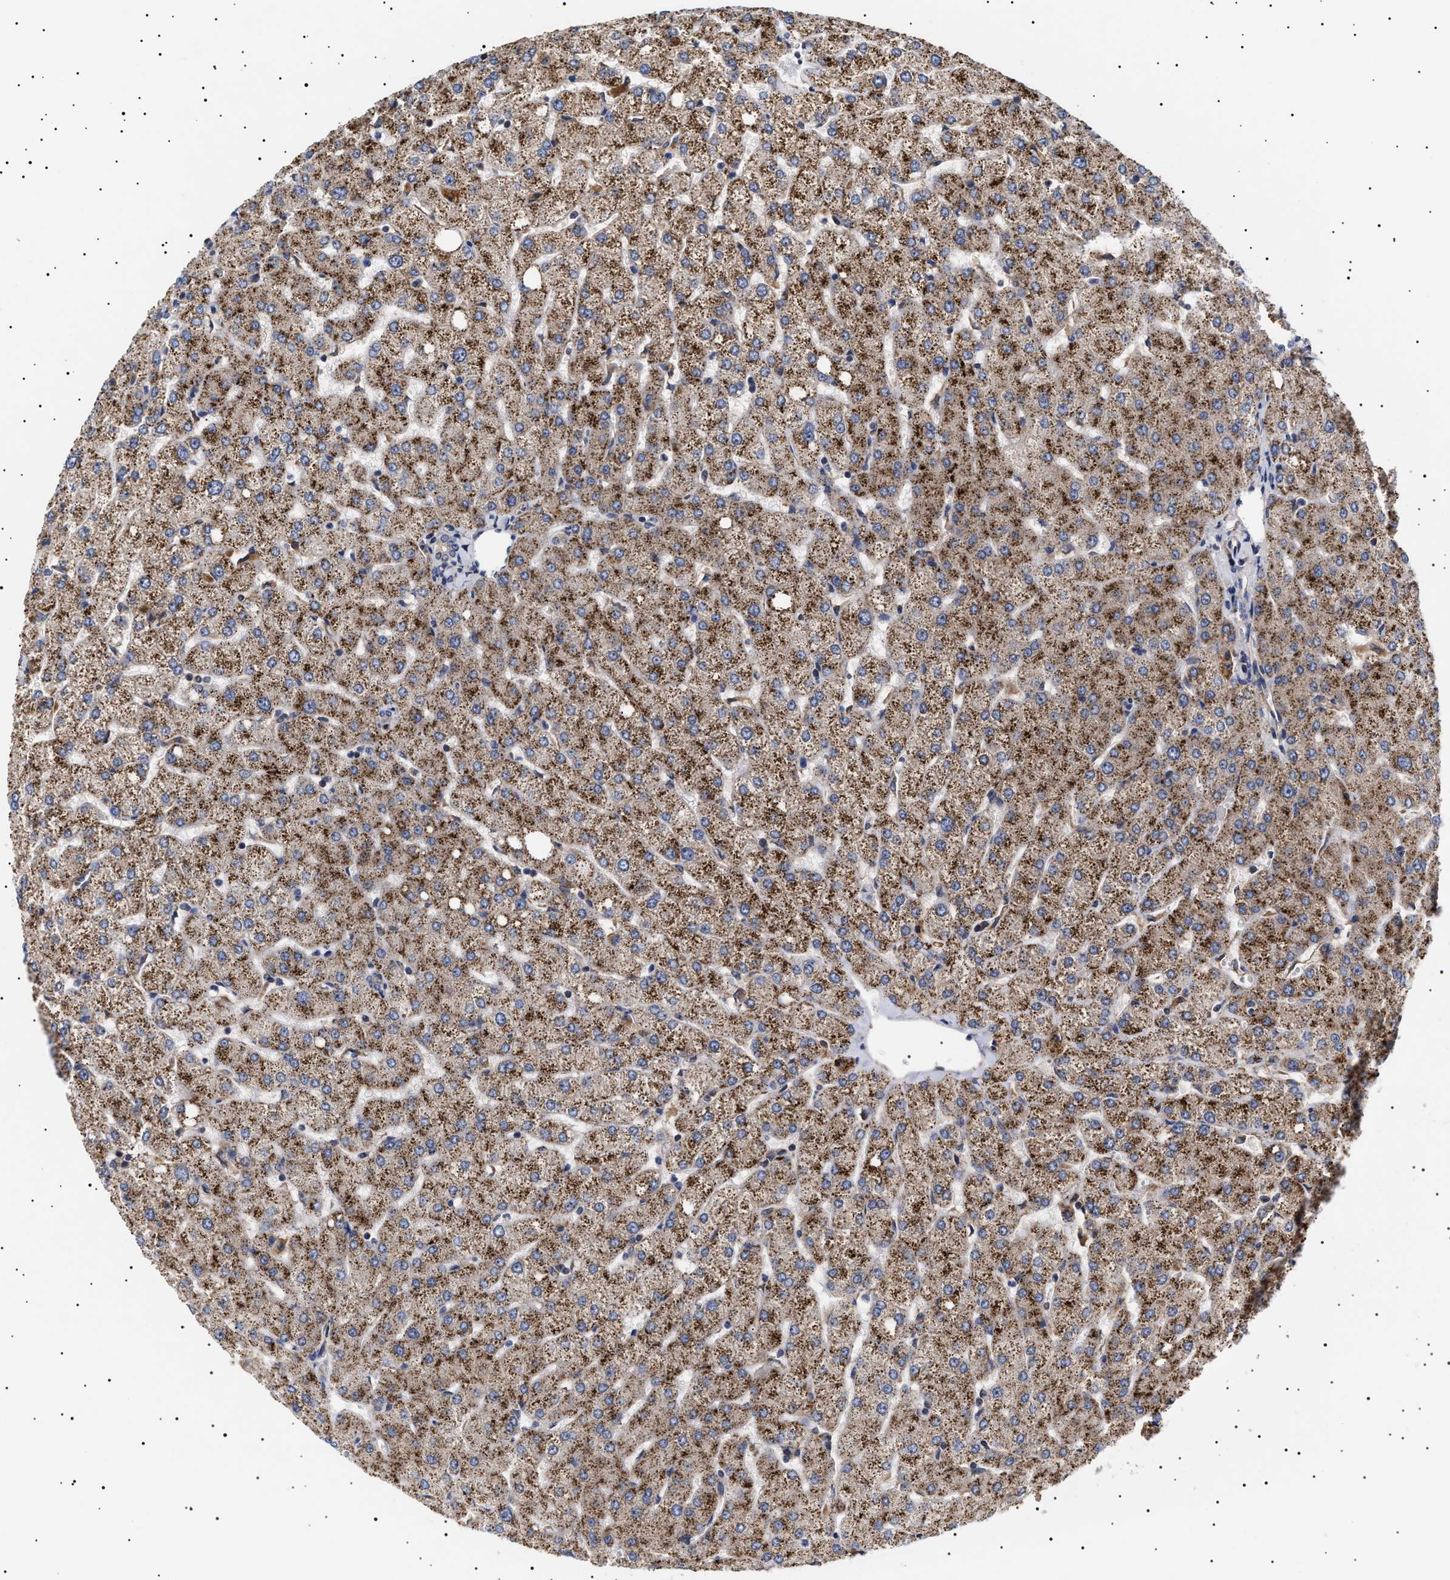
{"staining": {"intensity": "negative", "quantity": "none", "location": "none"}, "tissue": "liver", "cell_type": "Cholangiocytes", "image_type": "normal", "snomed": [{"axis": "morphology", "description": "Normal tissue, NOS"}, {"axis": "topography", "description": "Liver"}], "caption": "This is an immunohistochemistry micrograph of benign liver. There is no staining in cholangiocytes.", "gene": "KRBA1", "patient": {"sex": "female", "age": 54}}